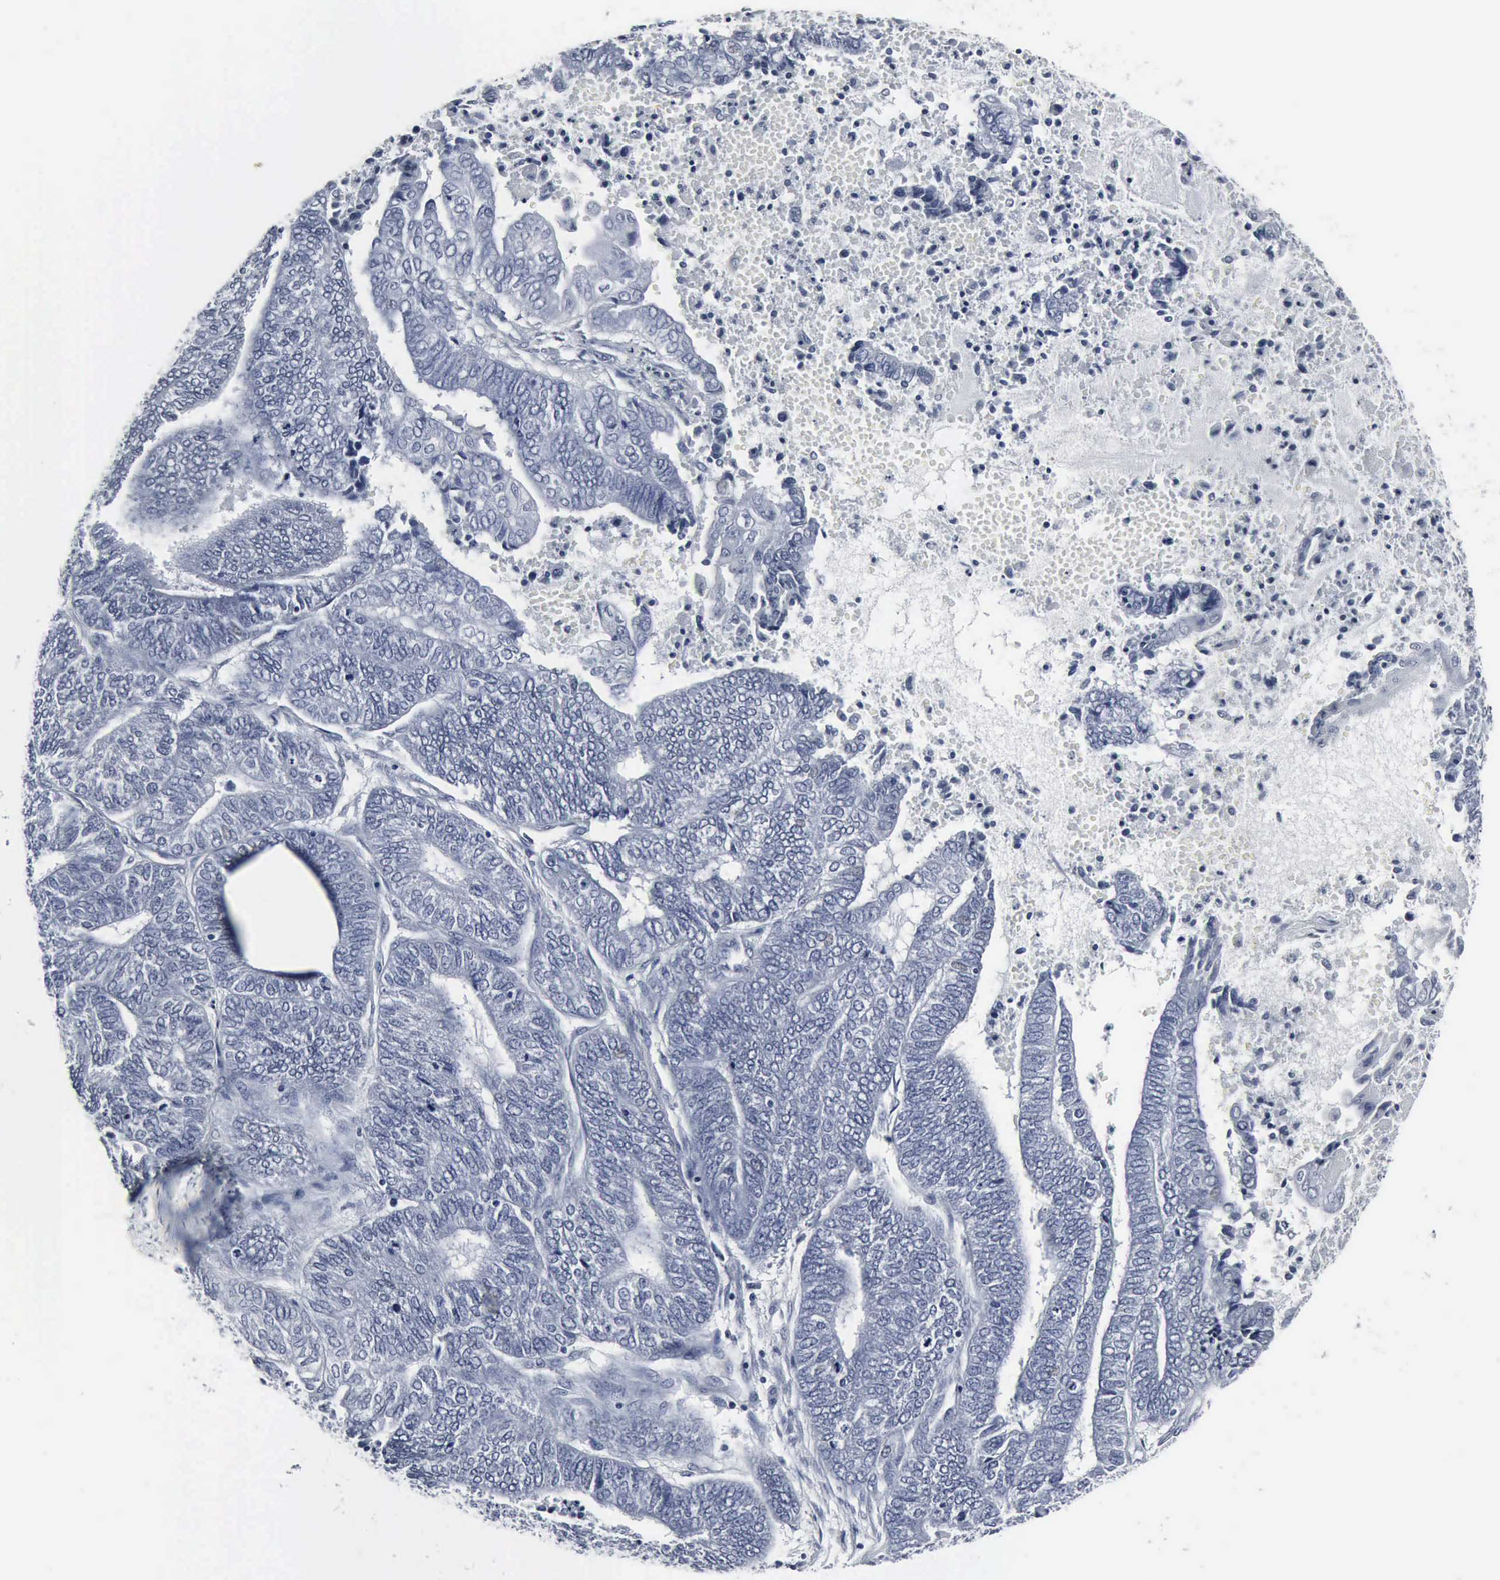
{"staining": {"intensity": "negative", "quantity": "none", "location": "none"}, "tissue": "endometrial cancer", "cell_type": "Tumor cells", "image_type": "cancer", "snomed": [{"axis": "morphology", "description": "Adenocarcinoma, NOS"}, {"axis": "topography", "description": "Uterus"}, {"axis": "topography", "description": "Endometrium"}], "caption": "High magnification brightfield microscopy of adenocarcinoma (endometrial) stained with DAB (brown) and counterstained with hematoxylin (blue): tumor cells show no significant staining.", "gene": "SNAP25", "patient": {"sex": "female", "age": 70}}